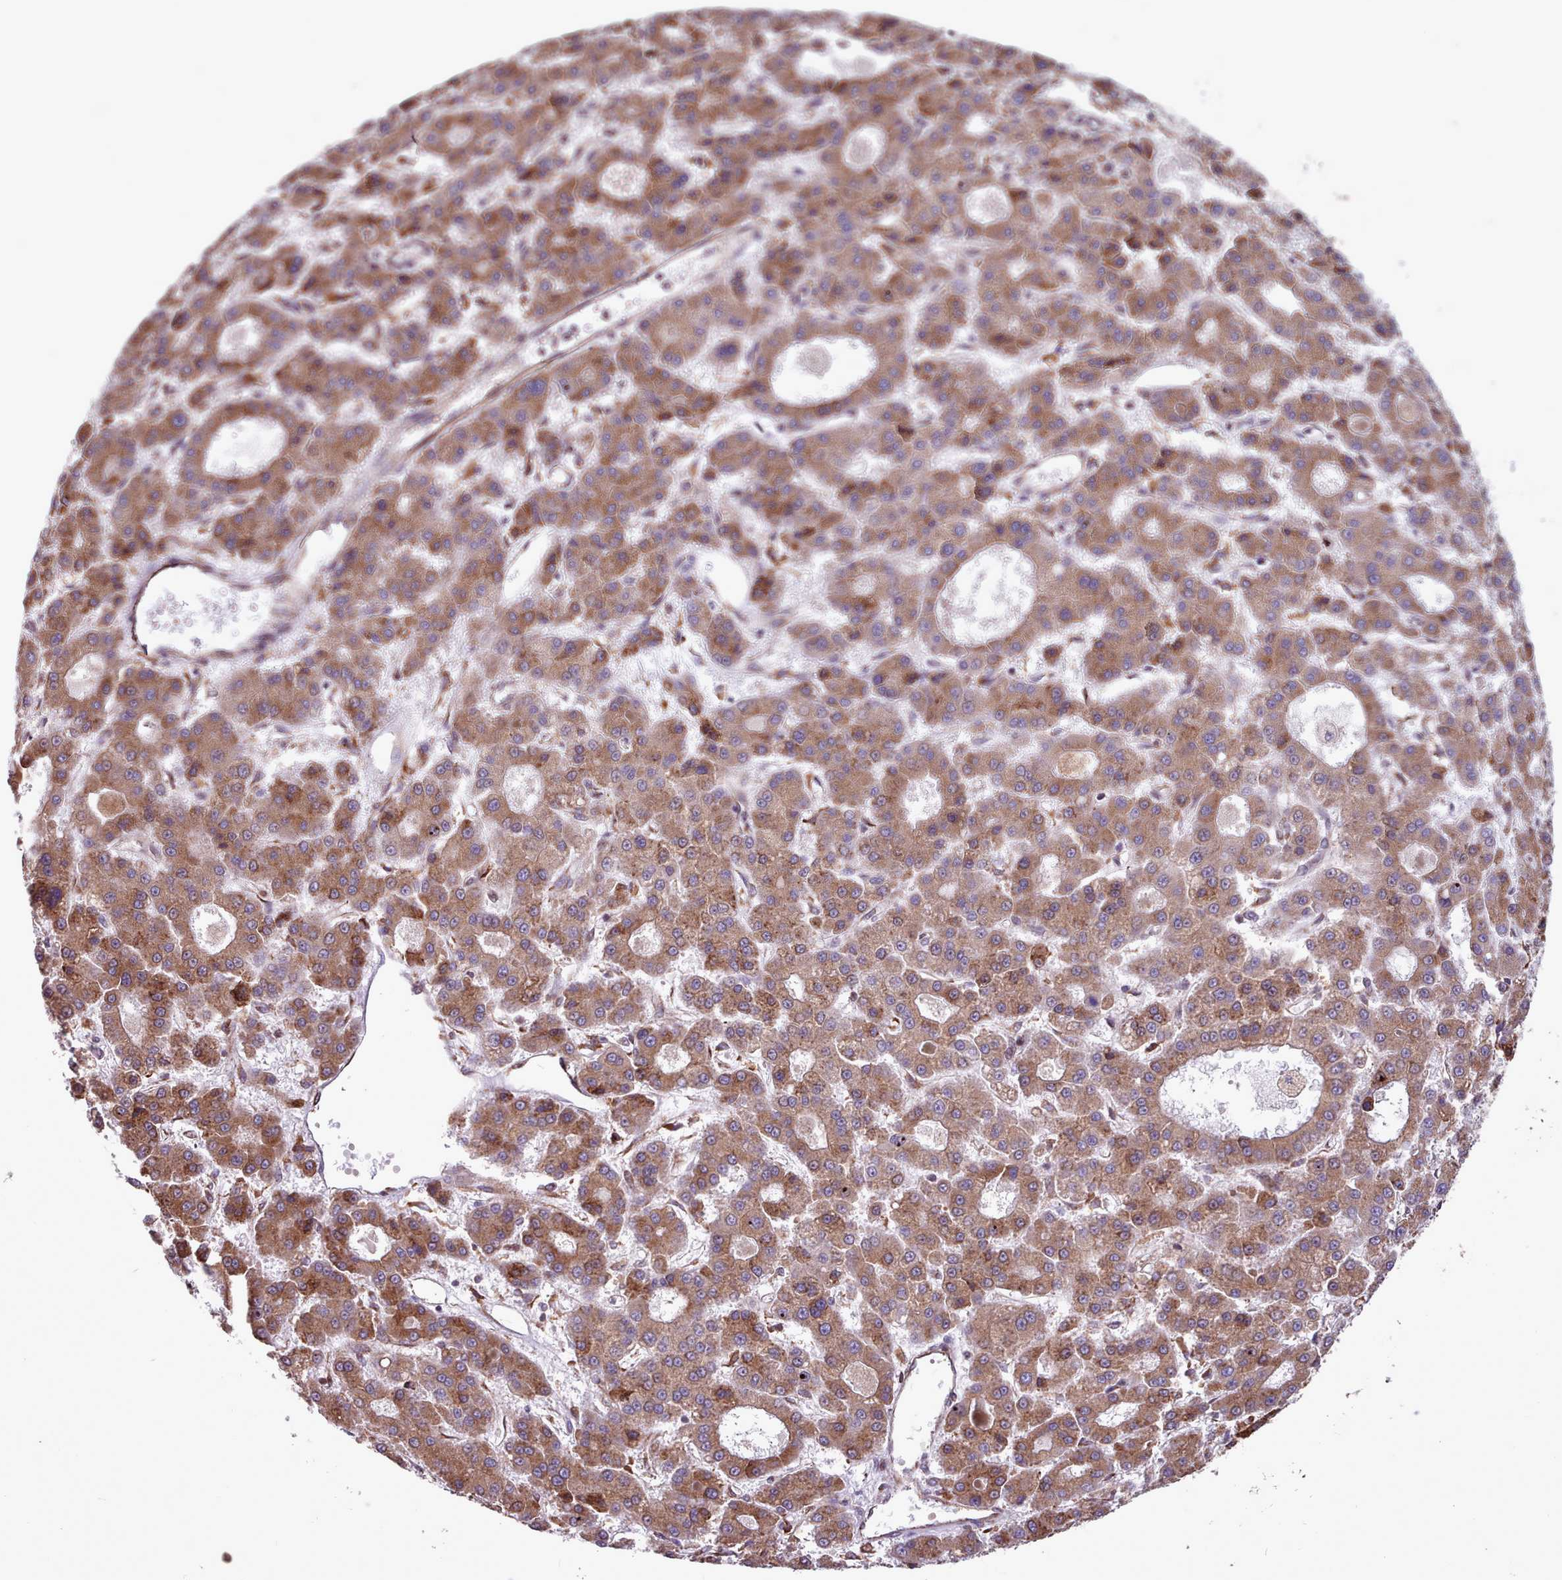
{"staining": {"intensity": "moderate", "quantity": ">75%", "location": "cytoplasmic/membranous"}, "tissue": "liver cancer", "cell_type": "Tumor cells", "image_type": "cancer", "snomed": [{"axis": "morphology", "description": "Carcinoma, Hepatocellular, NOS"}, {"axis": "topography", "description": "Liver"}], "caption": "High-magnification brightfield microscopy of liver hepatocellular carcinoma stained with DAB (brown) and counterstained with hematoxylin (blue). tumor cells exhibit moderate cytoplasmic/membranous positivity is seen in approximately>75% of cells. (Stains: DAB (3,3'-diaminobenzidine) in brown, nuclei in blue, Microscopy: brightfield microscopy at high magnification).", "gene": "TTLL3", "patient": {"sex": "male", "age": 70}}